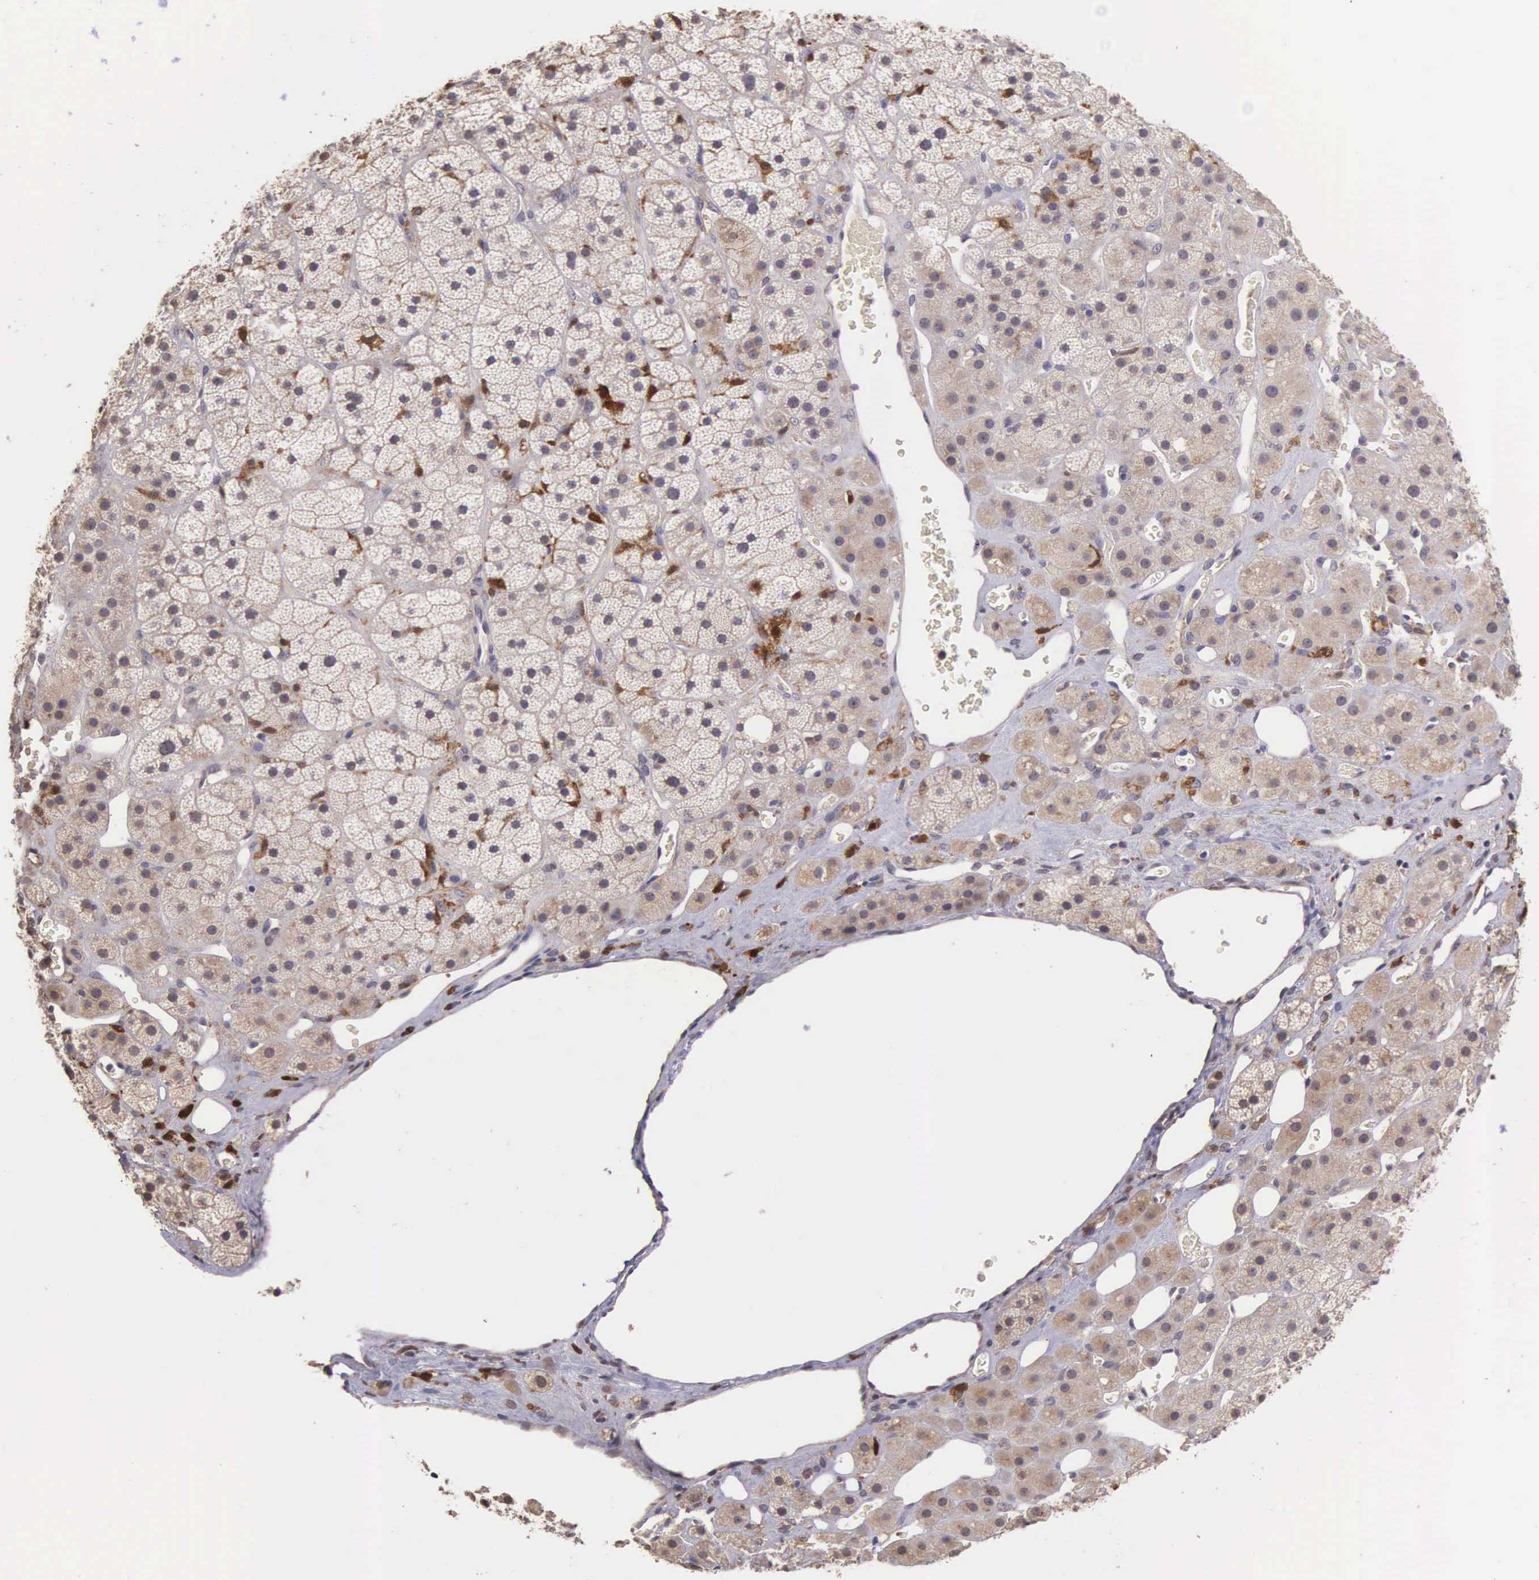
{"staining": {"intensity": "negative", "quantity": "none", "location": "none"}, "tissue": "adrenal gland", "cell_type": "Glandular cells", "image_type": "normal", "snomed": [{"axis": "morphology", "description": "Normal tissue, NOS"}, {"axis": "topography", "description": "Adrenal gland"}], "caption": "Glandular cells are negative for brown protein staining in benign adrenal gland. The staining was performed using DAB (3,3'-diaminobenzidine) to visualize the protein expression in brown, while the nuclei were stained in blue with hematoxylin (Magnification: 20x).", "gene": "CDC45", "patient": {"sex": "male", "age": 57}}